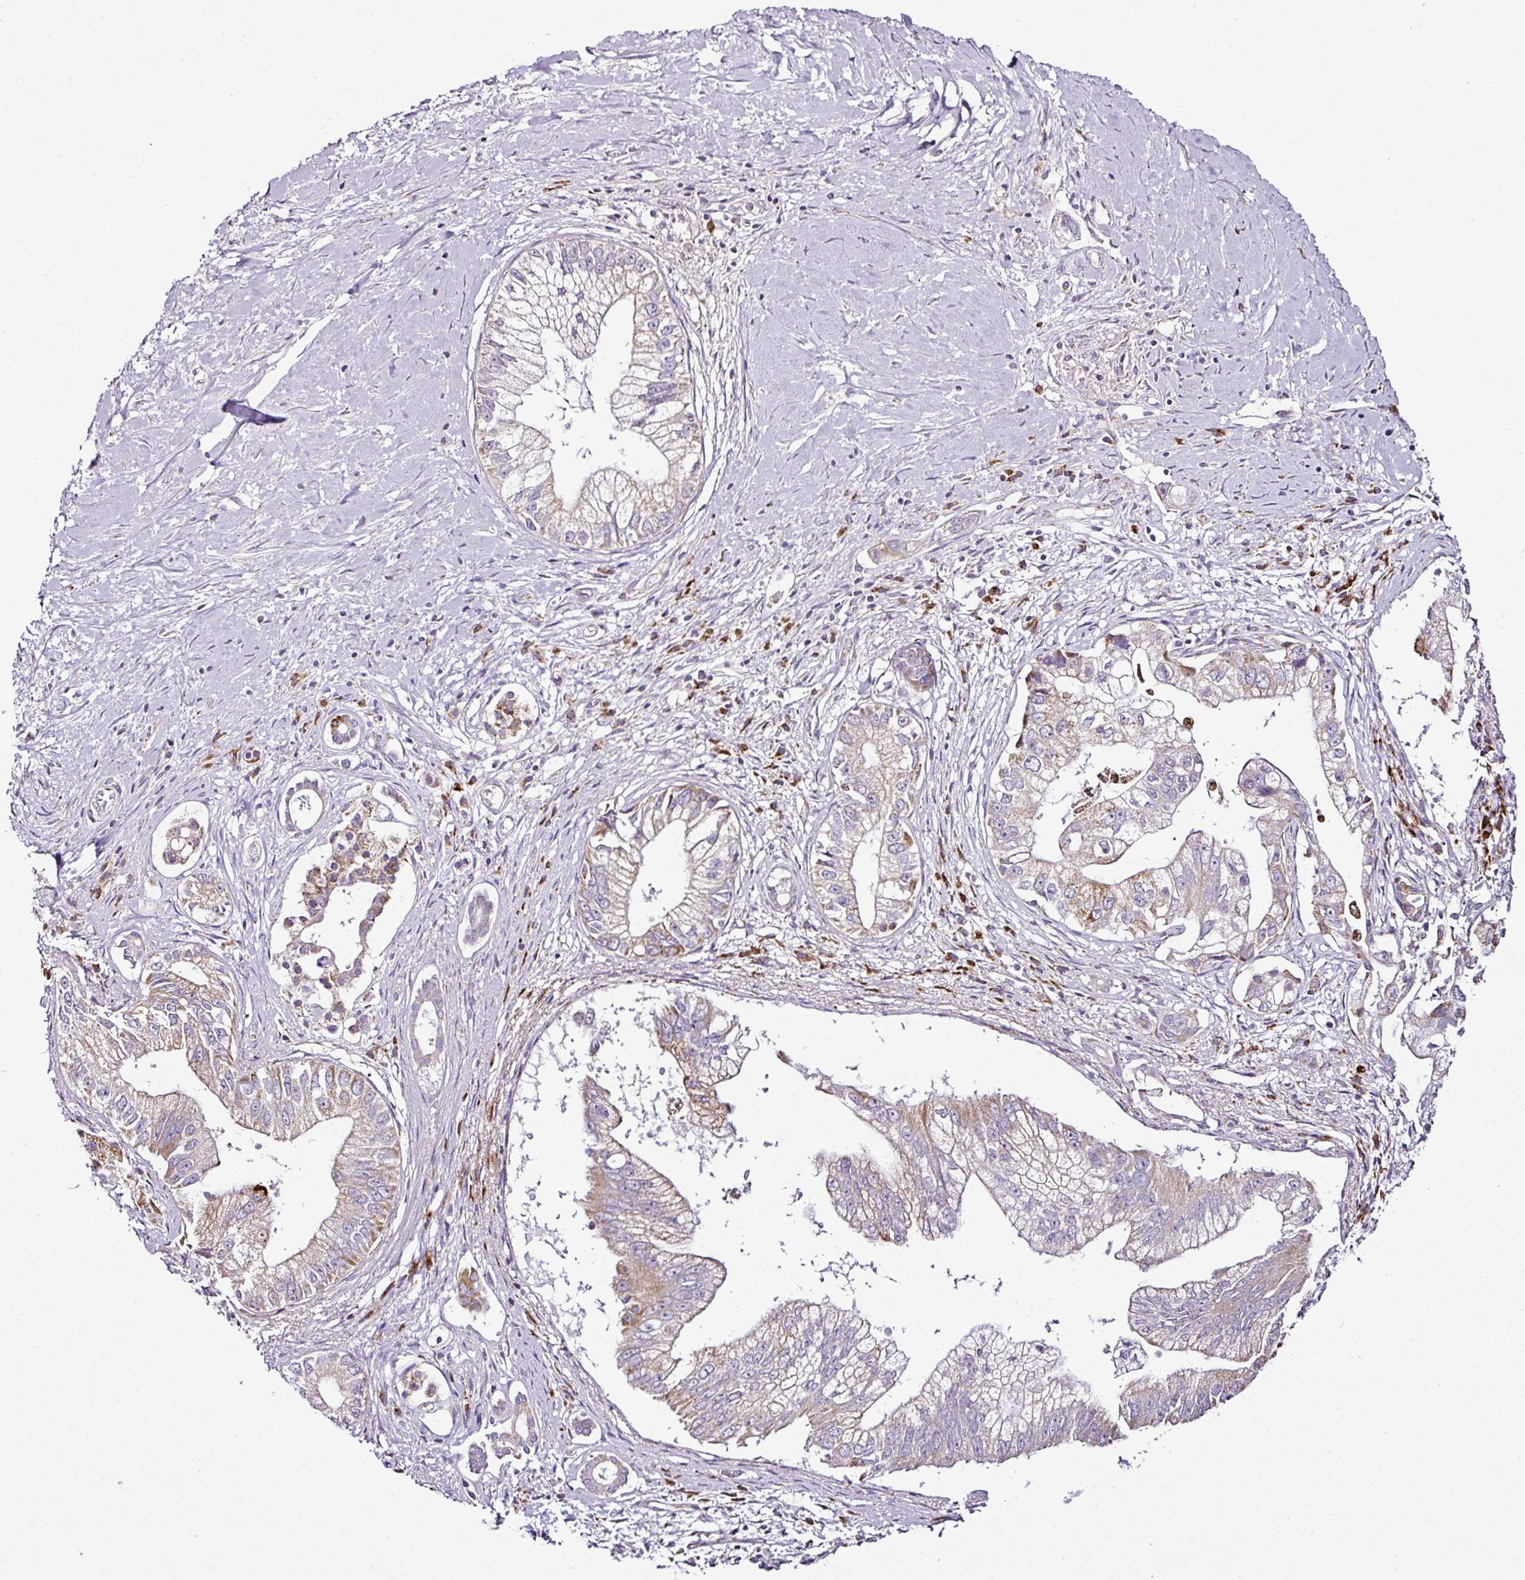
{"staining": {"intensity": "moderate", "quantity": "<25%", "location": "cytoplasmic/membranous"}, "tissue": "pancreatic cancer", "cell_type": "Tumor cells", "image_type": "cancer", "snomed": [{"axis": "morphology", "description": "Adenocarcinoma, NOS"}, {"axis": "topography", "description": "Pancreas"}], "caption": "Adenocarcinoma (pancreatic) was stained to show a protein in brown. There is low levels of moderate cytoplasmic/membranous positivity in about <25% of tumor cells. (Brightfield microscopy of DAB IHC at high magnification).", "gene": "DPAGT1", "patient": {"sex": "male", "age": 70}}